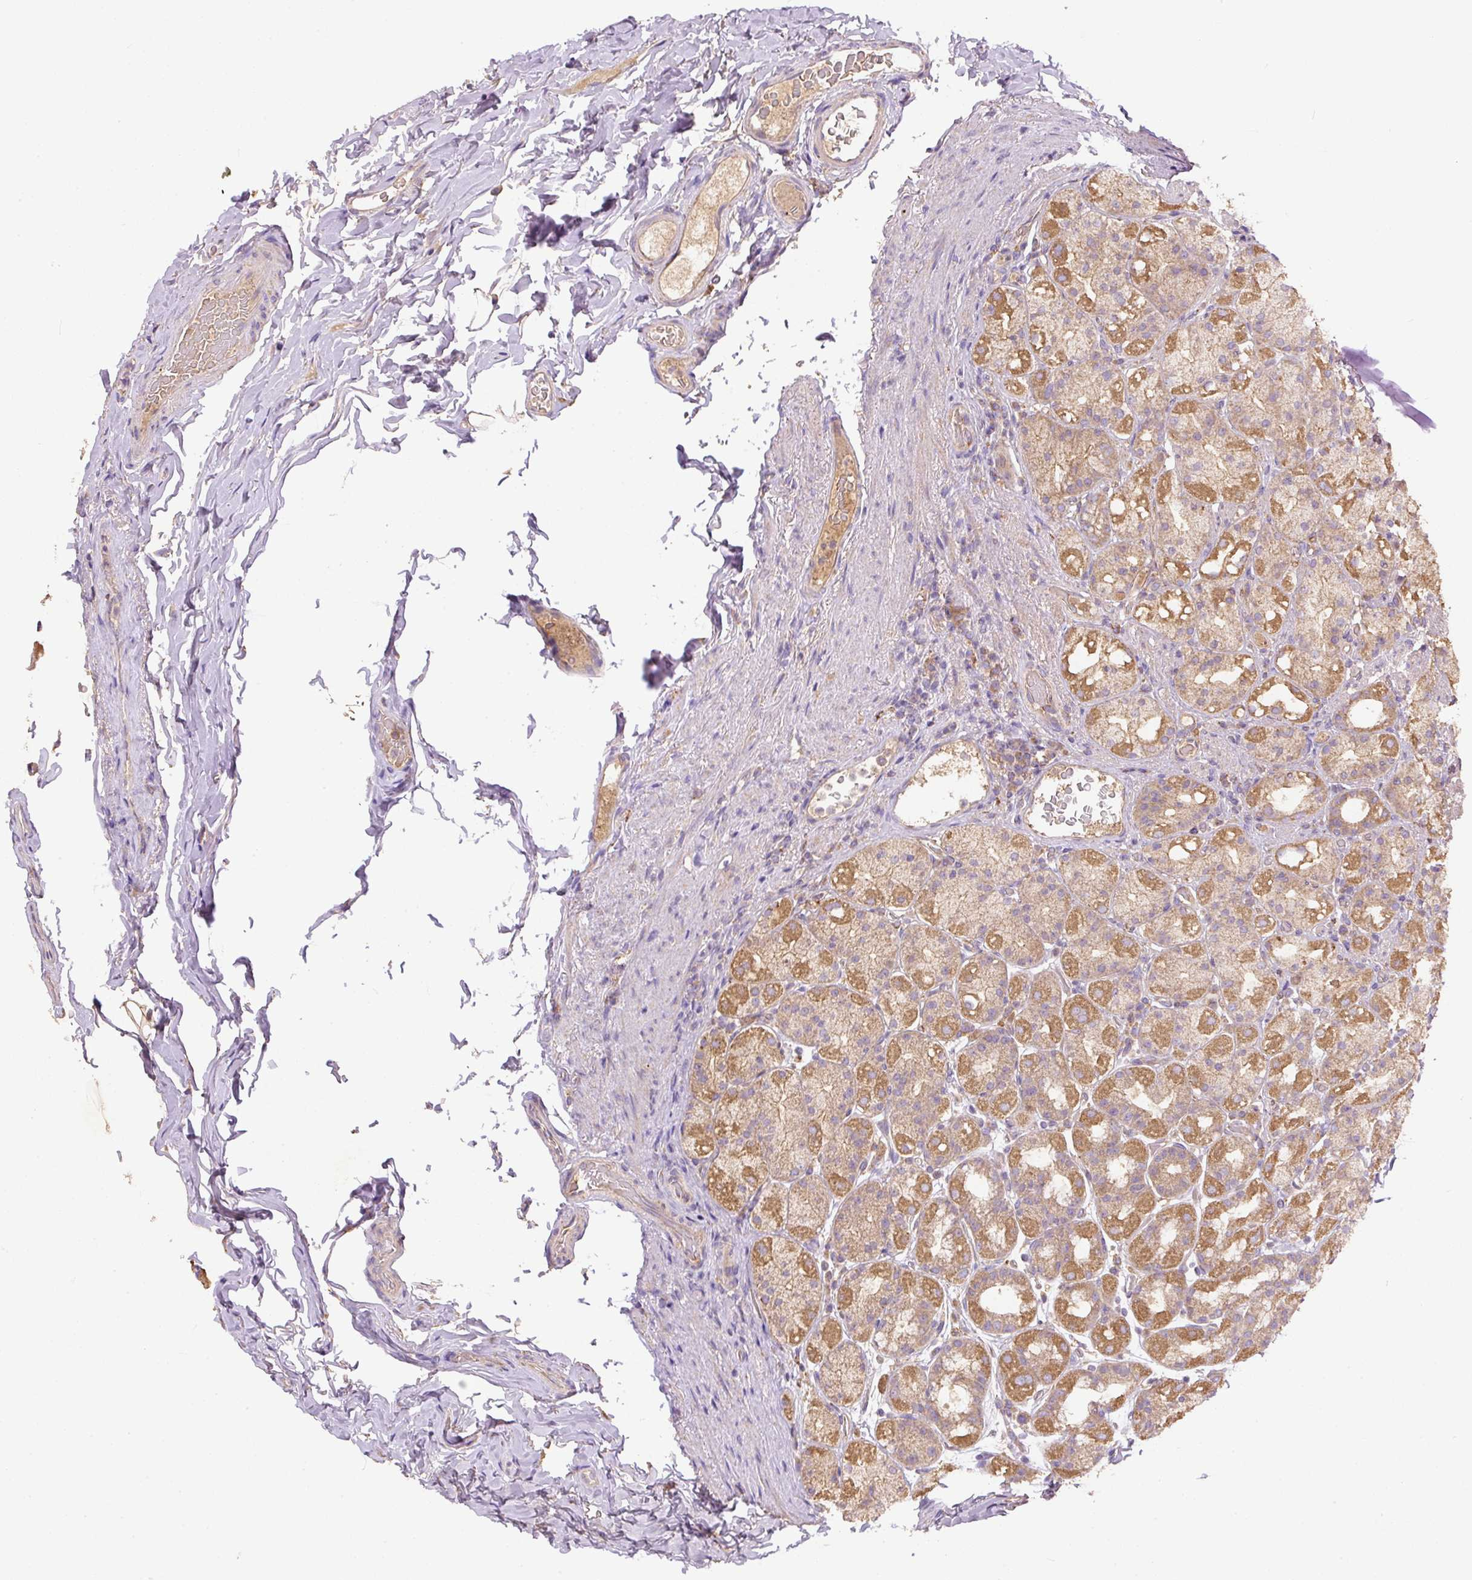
{"staining": {"intensity": "moderate", "quantity": "25%-75%", "location": "cytoplasmic/membranous"}, "tissue": "stomach", "cell_type": "Glandular cells", "image_type": "normal", "snomed": [{"axis": "morphology", "description": "Normal tissue, NOS"}, {"axis": "topography", "description": "Stomach, upper"}, {"axis": "topography", "description": "Stomach"}], "caption": "Approximately 25%-75% of glandular cells in unremarkable stomach display moderate cytoplasmic/membranous protein staining as visualized by brown immunohistochemical staining.", "gene": "DAPK1", "patient": {"sex": "male", "age": 68}}